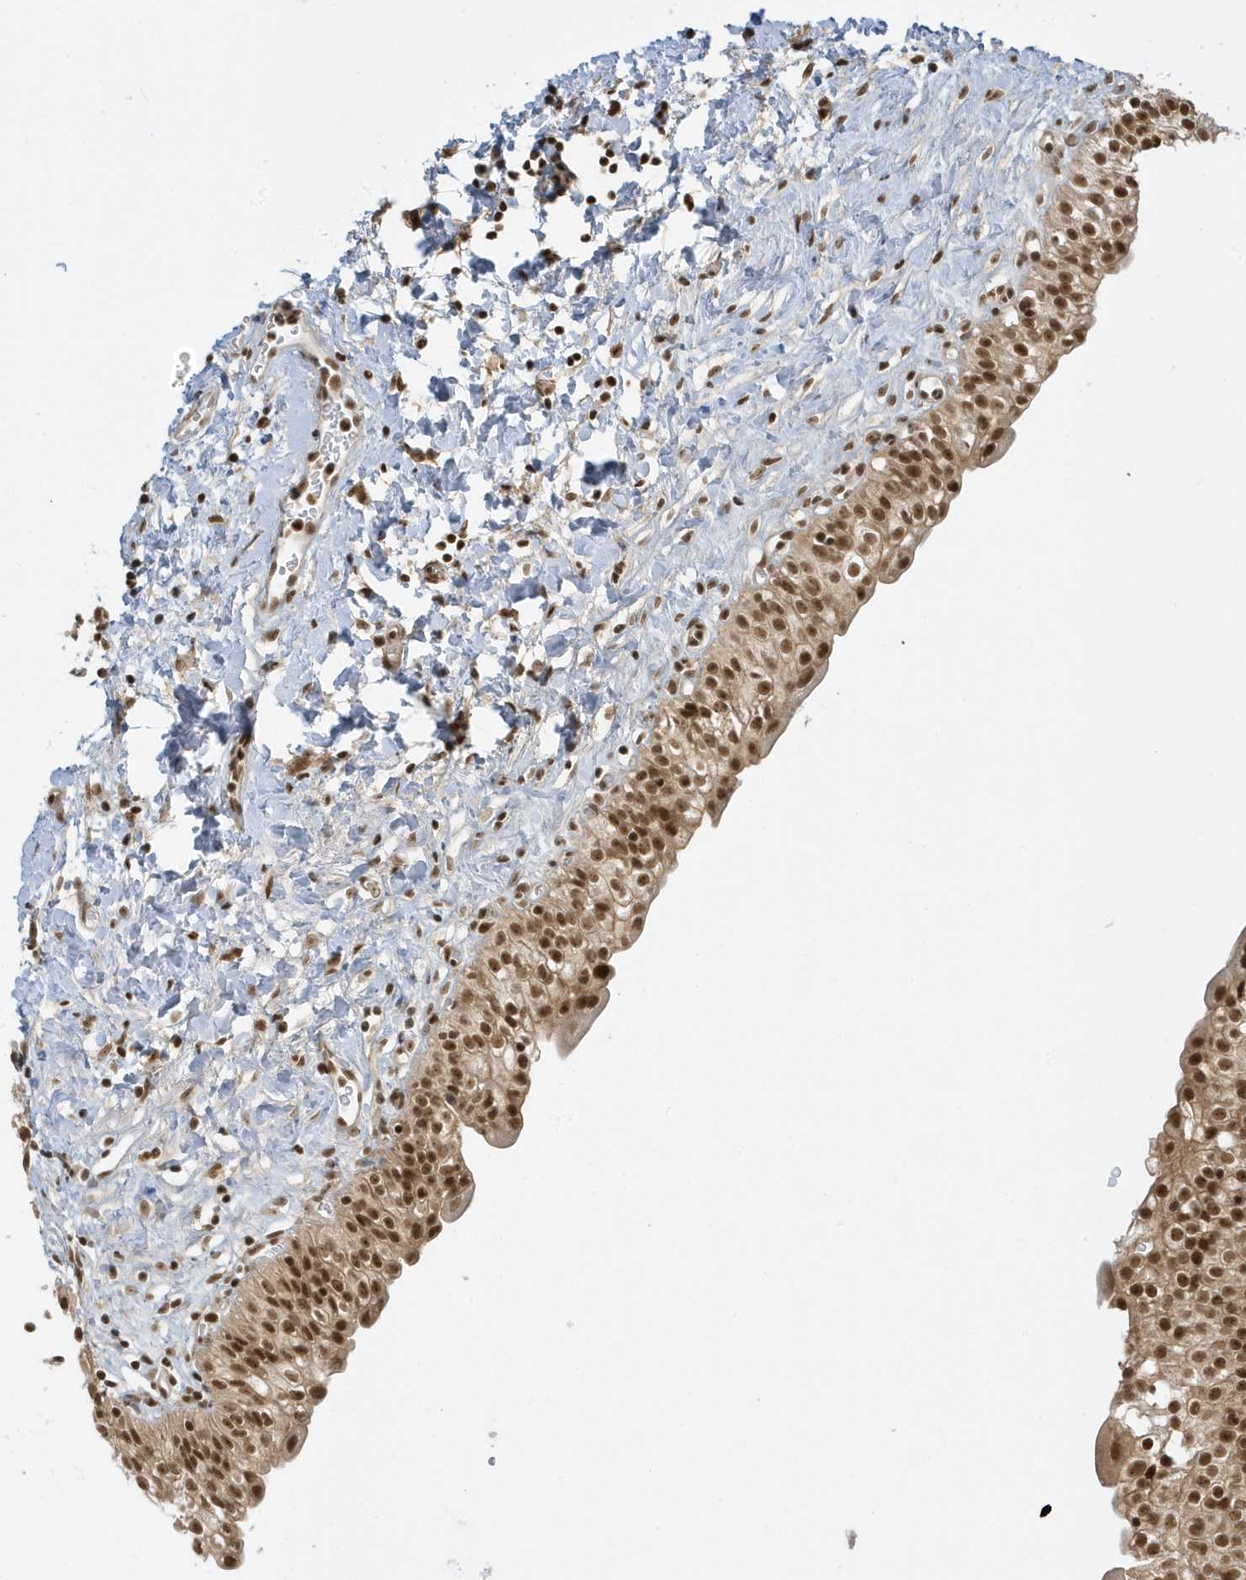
{"staining": {"intensity": "moderate", "quantity": ">75%", "location": "nuclear"}, "tissue": "urinary bladder", "cell_type": "Urothelial cells", "image_type": "normal", "snomed": [{"axis": "morphology", "description": "Normal tissue, NOS"}, {"axis": "topography", "description": "Urinary bladder"}], "caption": "Immunohistochemistry (IHC) staining of unremarkable urinary bladder, which reveals medium levels of moderate nuclear staining in approximately >75% of urothelial cells indicating moderate nuclear protein positivity. The staining was performed using DAB (brown) for protein detection and nuclei were counterstained in hematoxylin (blue).", "gene": "ZNF740", "patient": {"sex": "male", "age": 51}}